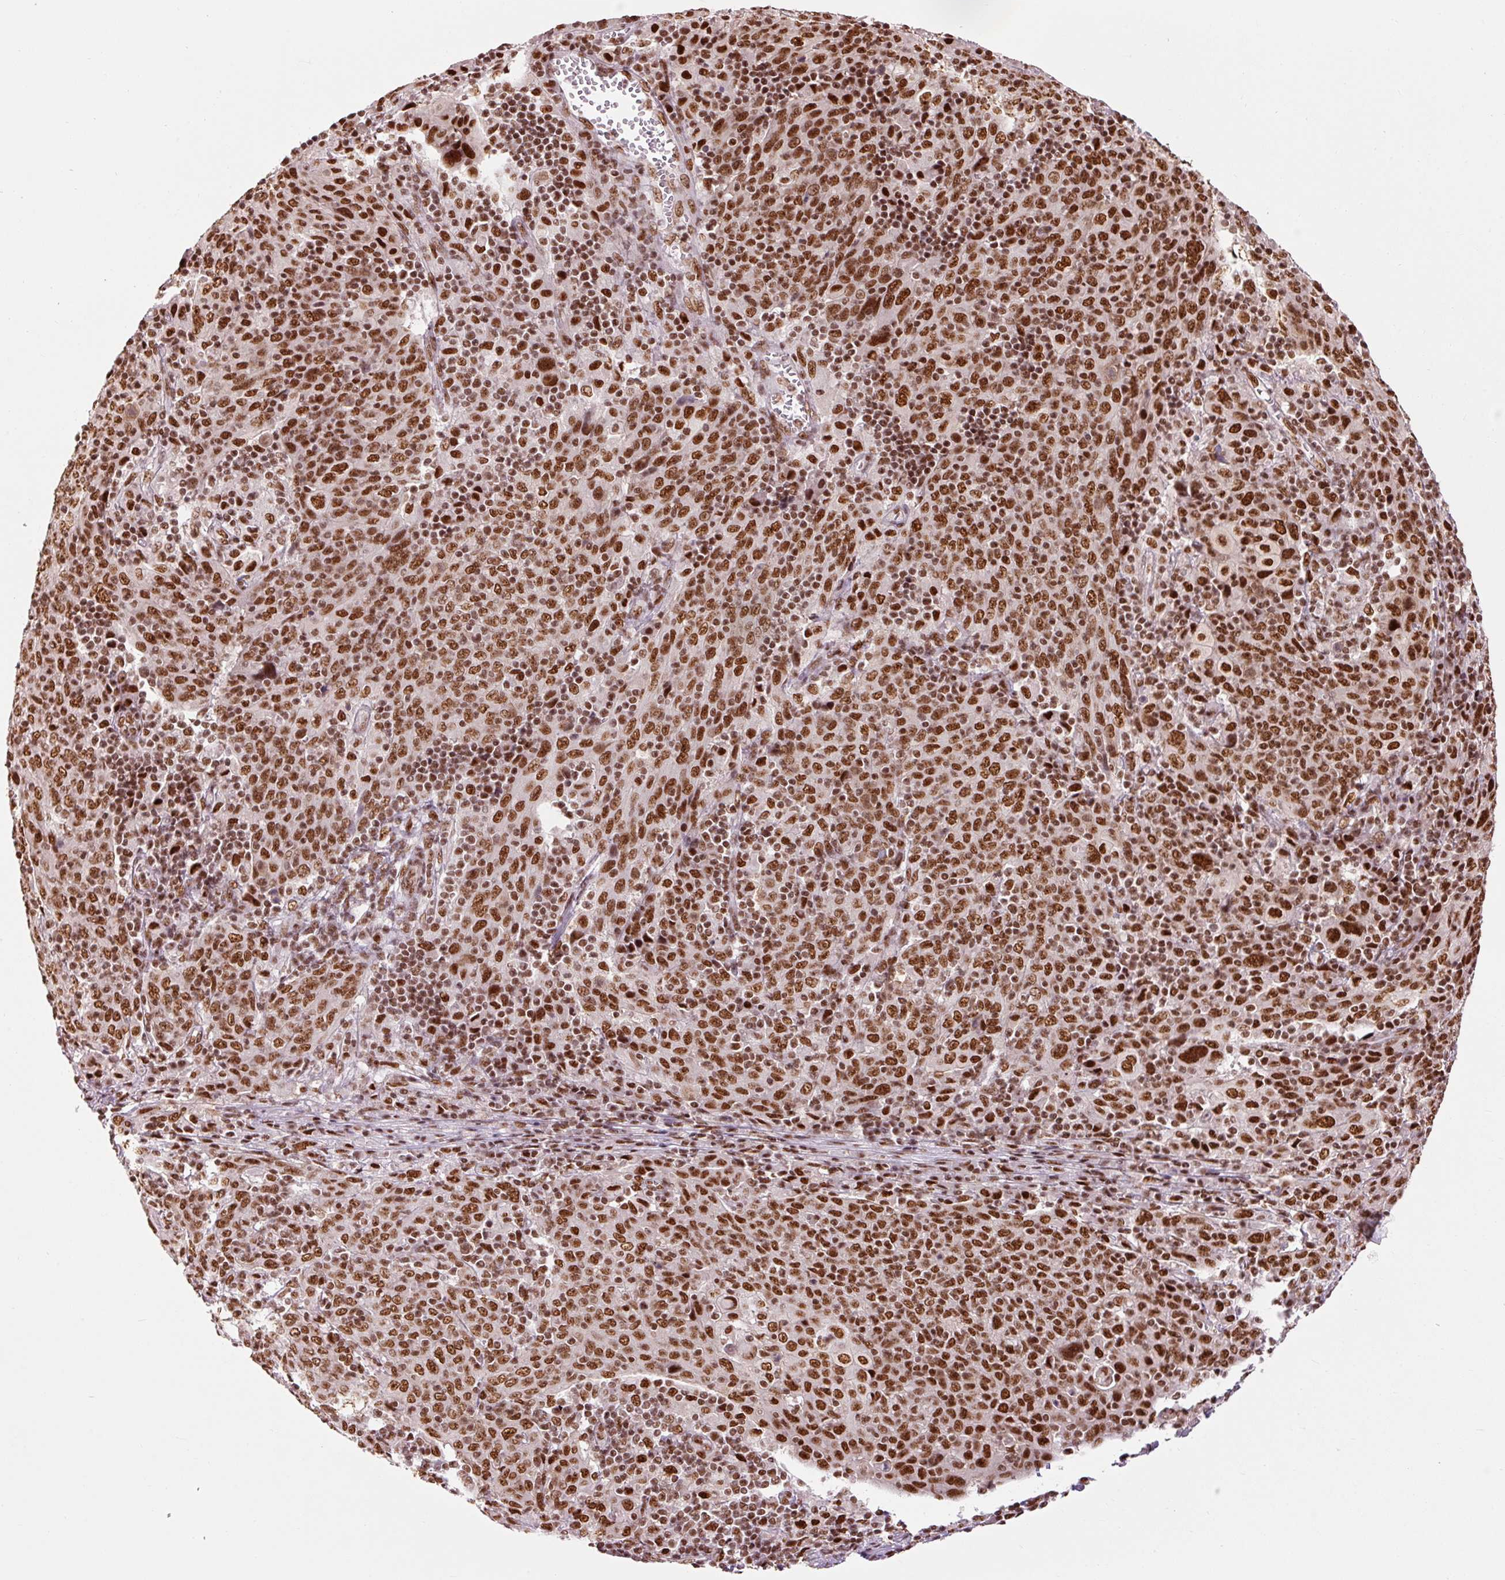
{"staining": {"intensity": "strong", "quantity": ">75%", "location": "nuclear"}, "tissue": "cervical cancer", "cell_type": "Tumor cells", "image_type": "cancer", "snomed": [{"axis": "morphology", "description": "Squamous cell carcinoma, NOS"}, {"axis": "topography", "description": "Cervix"}], "caption": "IHC staining of cervical cancer (squamous cell carcinoma), which demonstrates high levels of strong nuclear staining in about >75% of tumor cells indicating strong nuclear protein positivity. The staining was performed using DAB (brown) for protein detection and nuclei were counterstained in hematoxylin (blue).", "gene": "ZBTB44", "patient": {"sex": "female", "age": 67}}